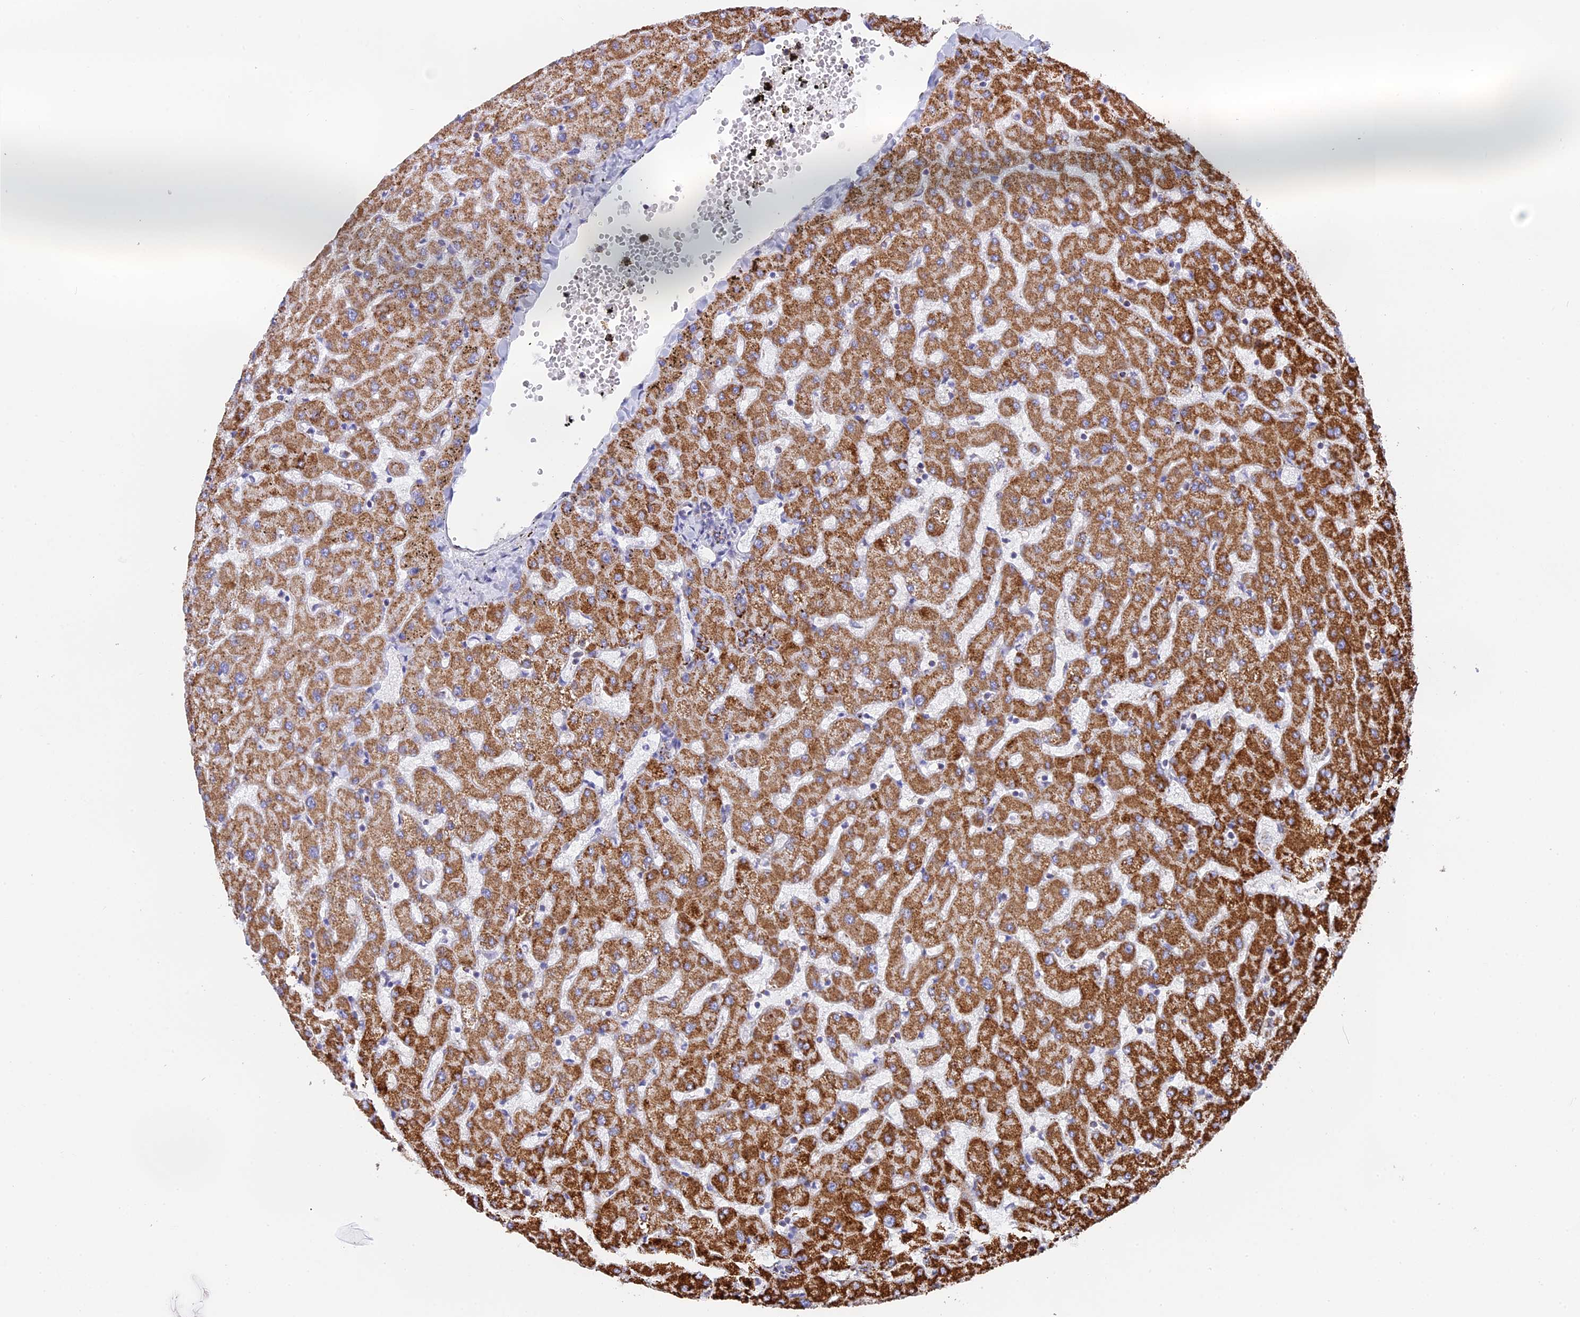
{"staining": {"intensity": "weak", "quantity": "<25%", "location": "cytoplasmic/membranous"}, "tissue": "liver", "cell_type": "Cholangiocytes", "image_type": "normal", "snomed": [{"axis": "morphology", "description": "Normal tissue, NOS"}, {"axis": "topography", "description": "Liver"}], "caption": "This histopathology image is of unremarkable liver stained with IHC to label a protein in brown with the nuclei are counter-stained blue. There is no staining in cholangiocytes.", "gene": "CDC16", "patient": {"sex": "female", "age": 63}}